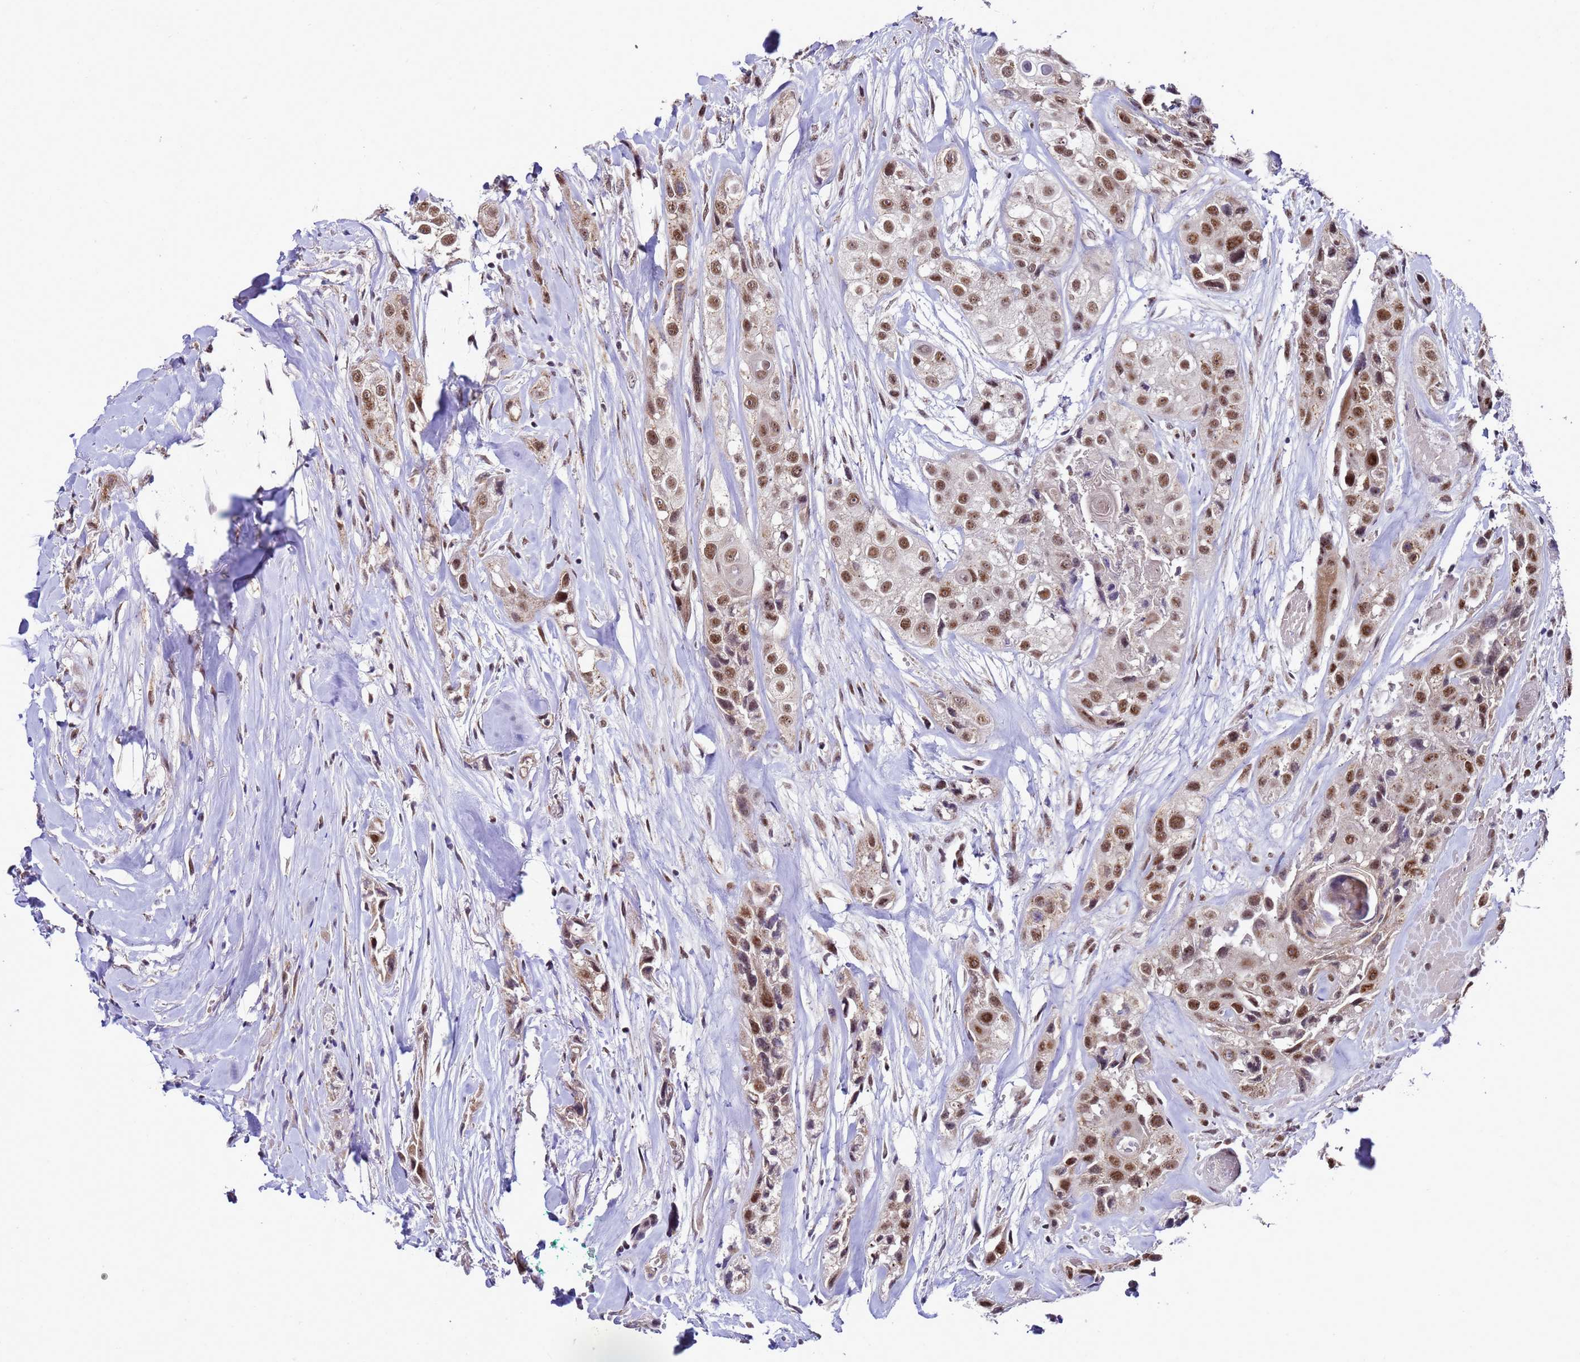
{"staining": {"intensity": "moderate", "quantity": ">75%", "location": "nuclear"}, "tissue": "head and neck cancer", "cell_type": "Tumor cells", "image_type": "cancer", "snomed": [{"axis": "morphology", "description": "Normal tissue, NOS"}, {"axis": "morphology", "description": "Squamous cell carcinoma, NOS"}, {"axis": "topography", "description": "Skeletal muscle"}, {"axis": "topography", "description": "Head-Neck"}], "caption": "A medium amount of moderate nuclear expression is present in approximately >75% of tumor cells in head and neck squamous cell carcinoma tissue.", "gene": "C19orf47", "patient": {"sex": "male", "age": 51}}